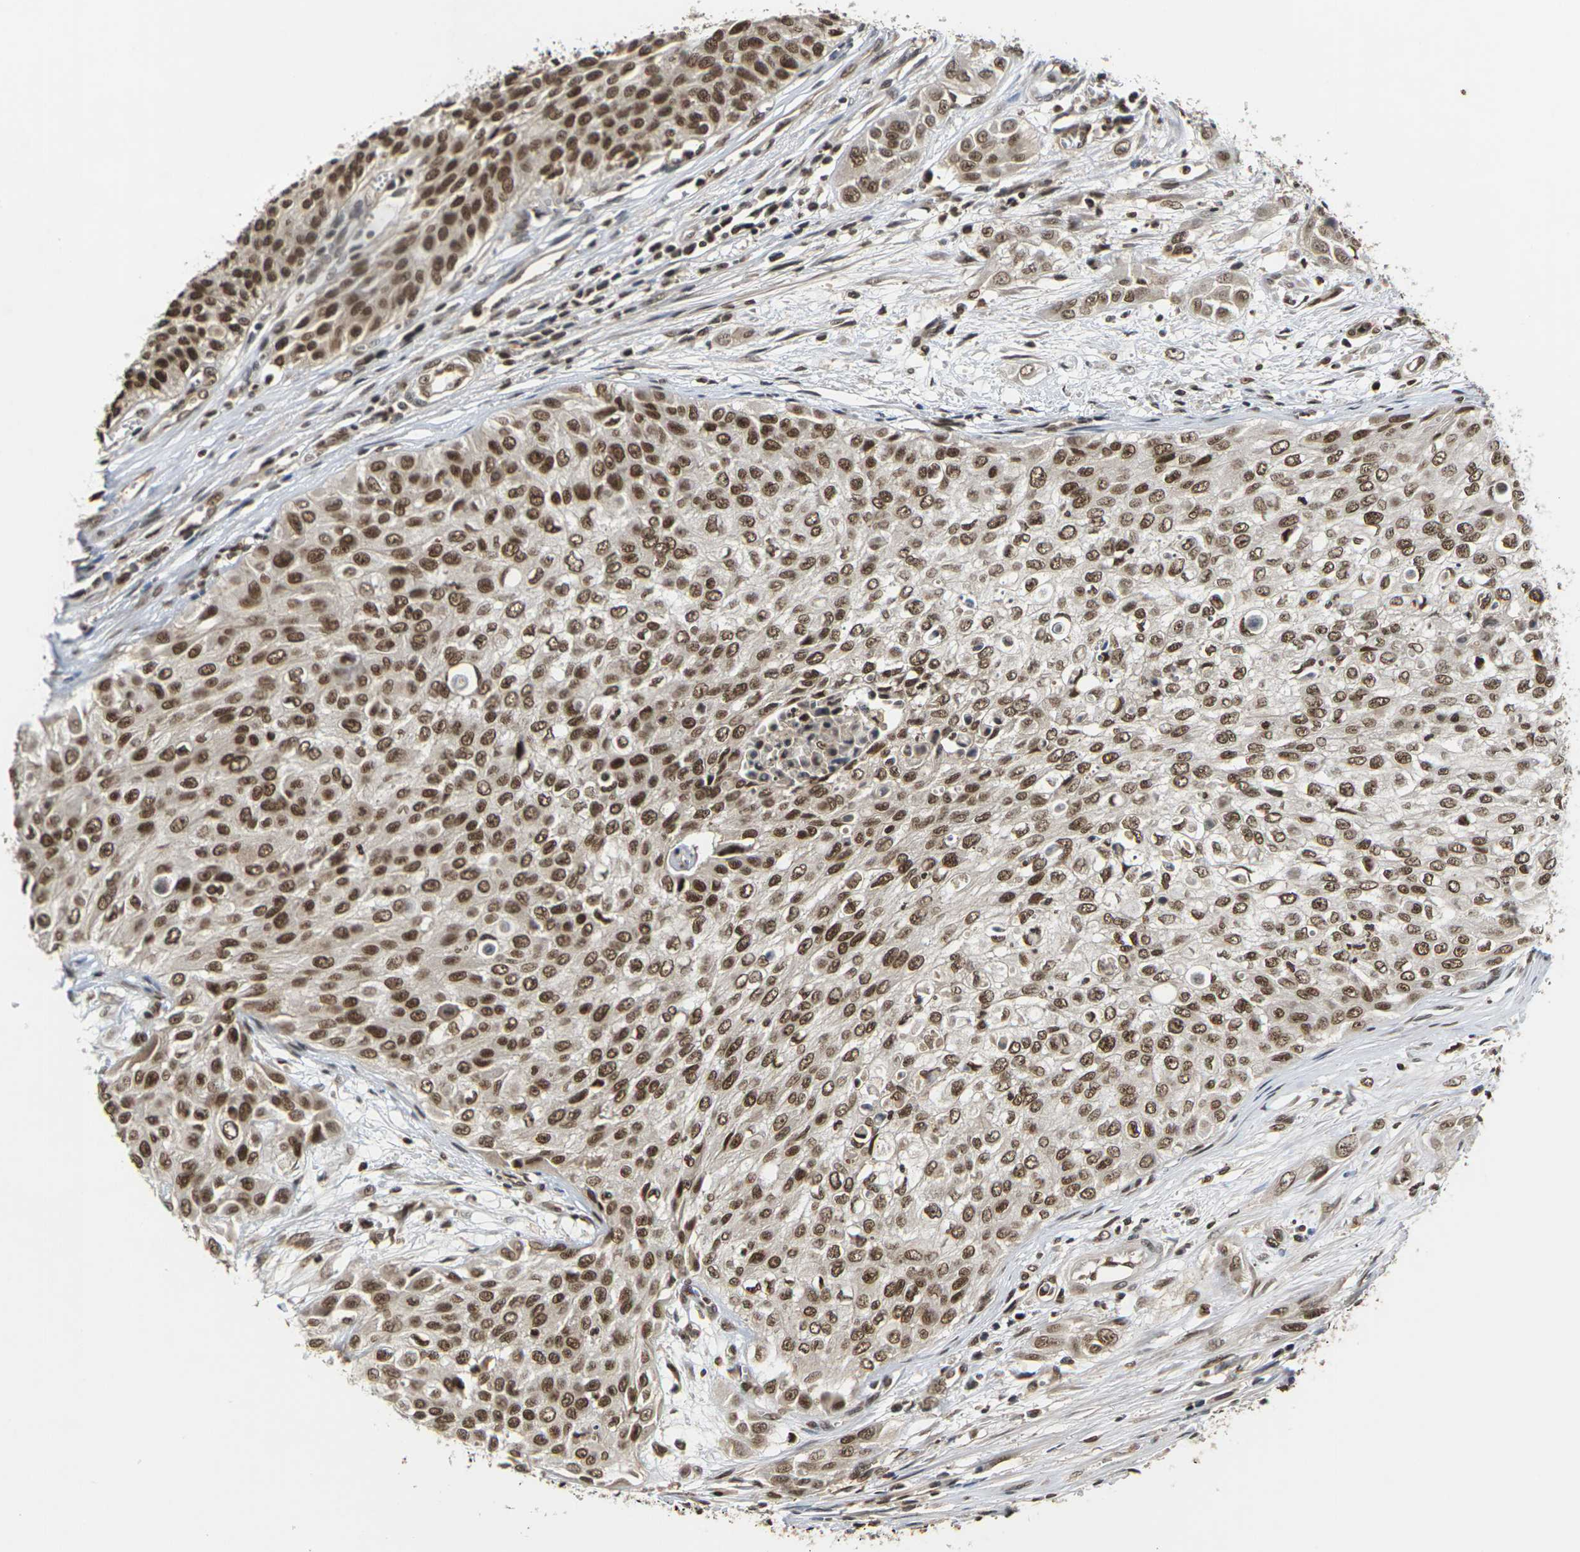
{"staining": {"intensity": "strong", "quantity": ">75%", "location": "nuclear"}, "tissue": "urothelial cancer", "cell_type": "Tumor cells", "image_type": "cancer", "snomed": [{"axis": "morphology", "description": "Urothelial carcinoma, High grade"}, {"axis": "topography", "description": "Urinary bladder"}], "caption": "A photomicrograph of high-grade urothelial carcinoma stained for a protein exhibits strong nuclear brown staining in tumor cells.", "gene": "NELFA", "patient": {"sex": "male", "age": 57}}